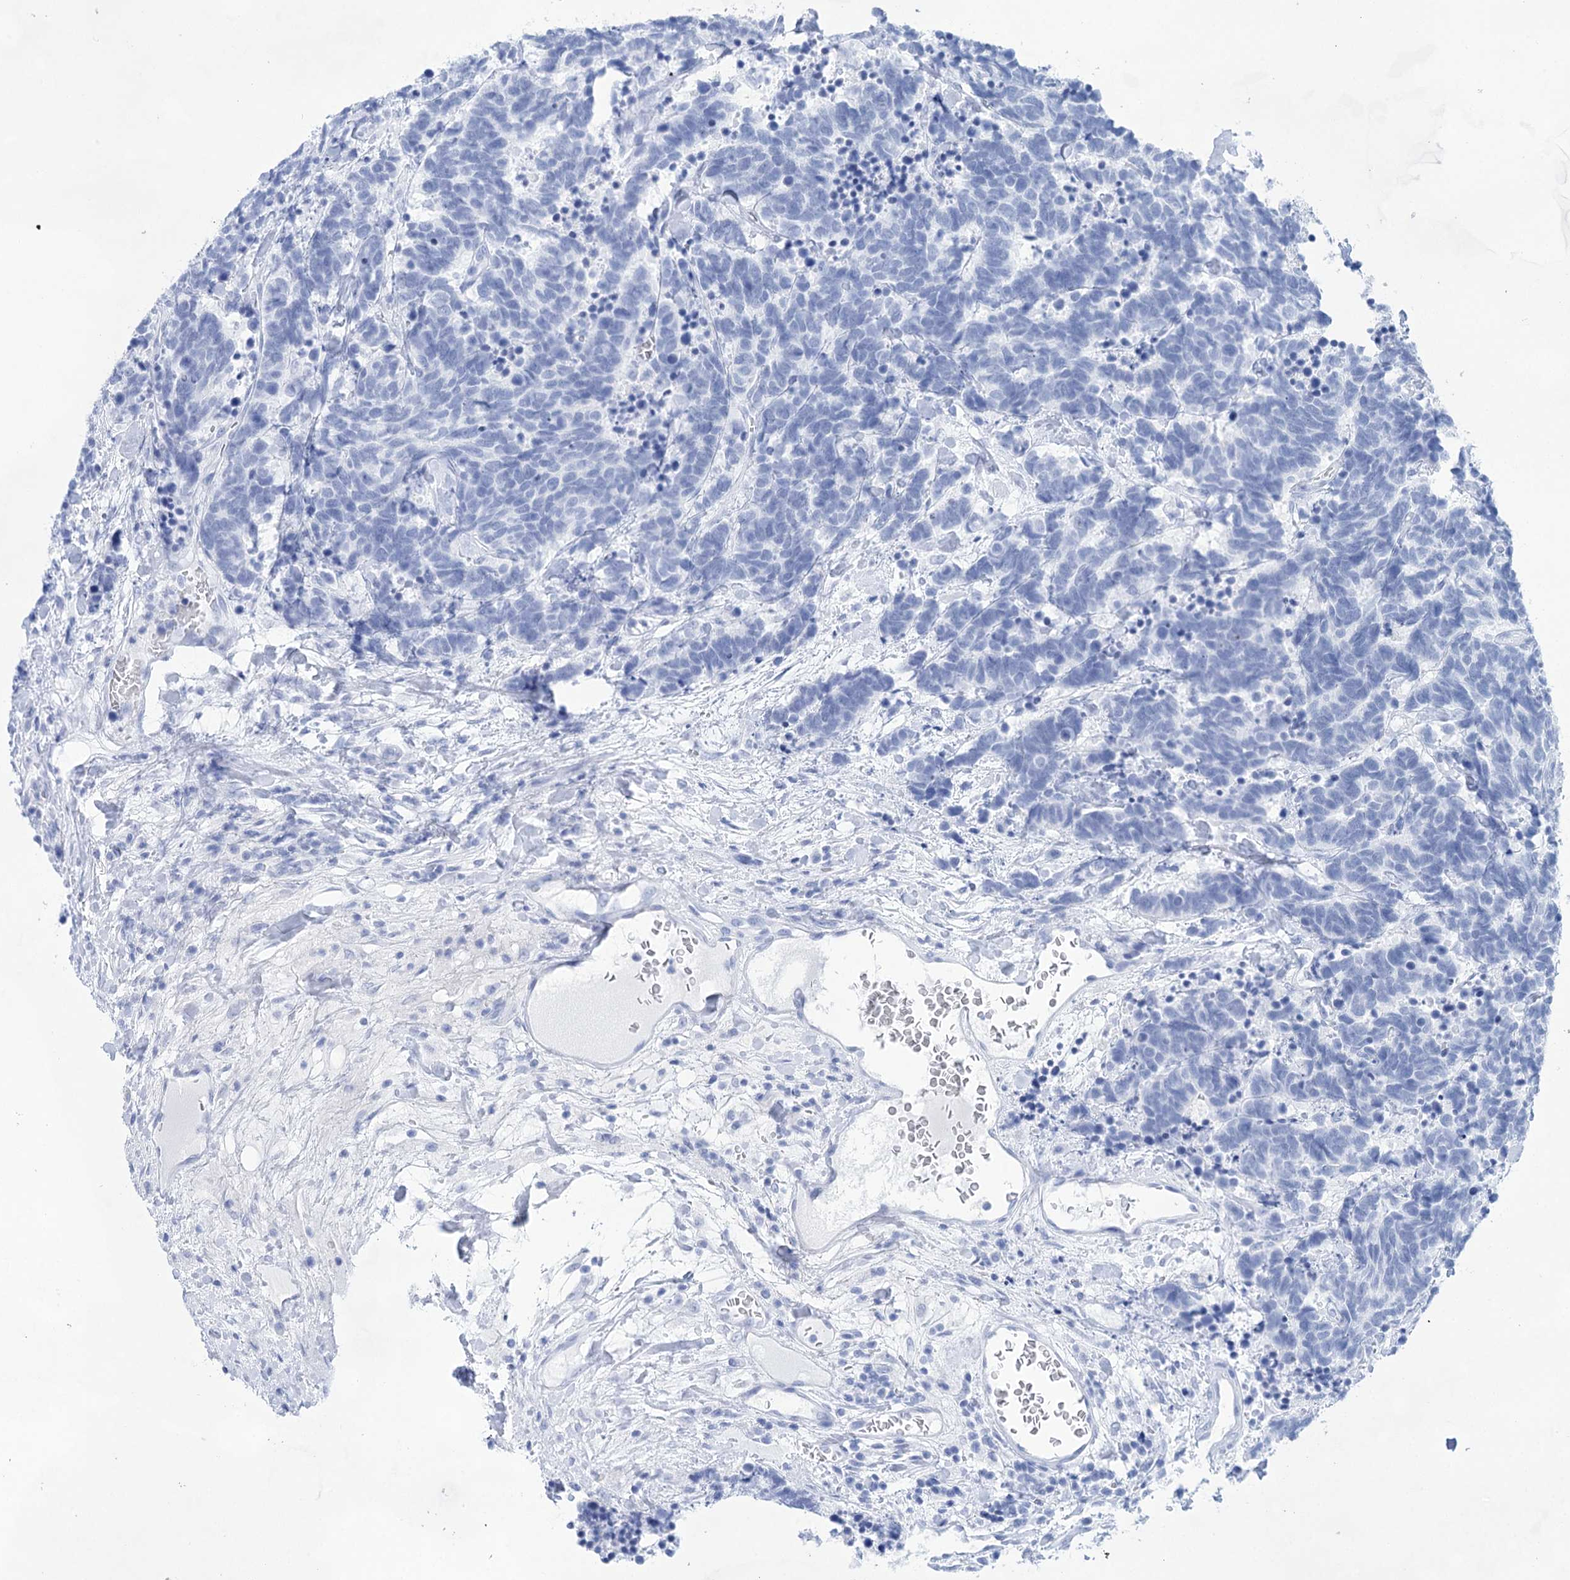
{"staining": {"intensity": "negative", "quantity": "none", "location": "none"}, "tissue": "carcinoid", "cell_type": "Tumor cells", "image_type": "cancer", "snomed": [{"axis": "morphology", "description": "Carcinoma, NOS"}, {"axis": "morphology", "description": "Carcinoid, malignant, NOS"}, {"axis": "topography", "description": "Urinary bladder"}], "caption": "Photomicrograph shows no protein staining in tumor cells of carcinoid tissue.", "gene": "LALBA", "patient": {"sex": "male", "age": 57}}